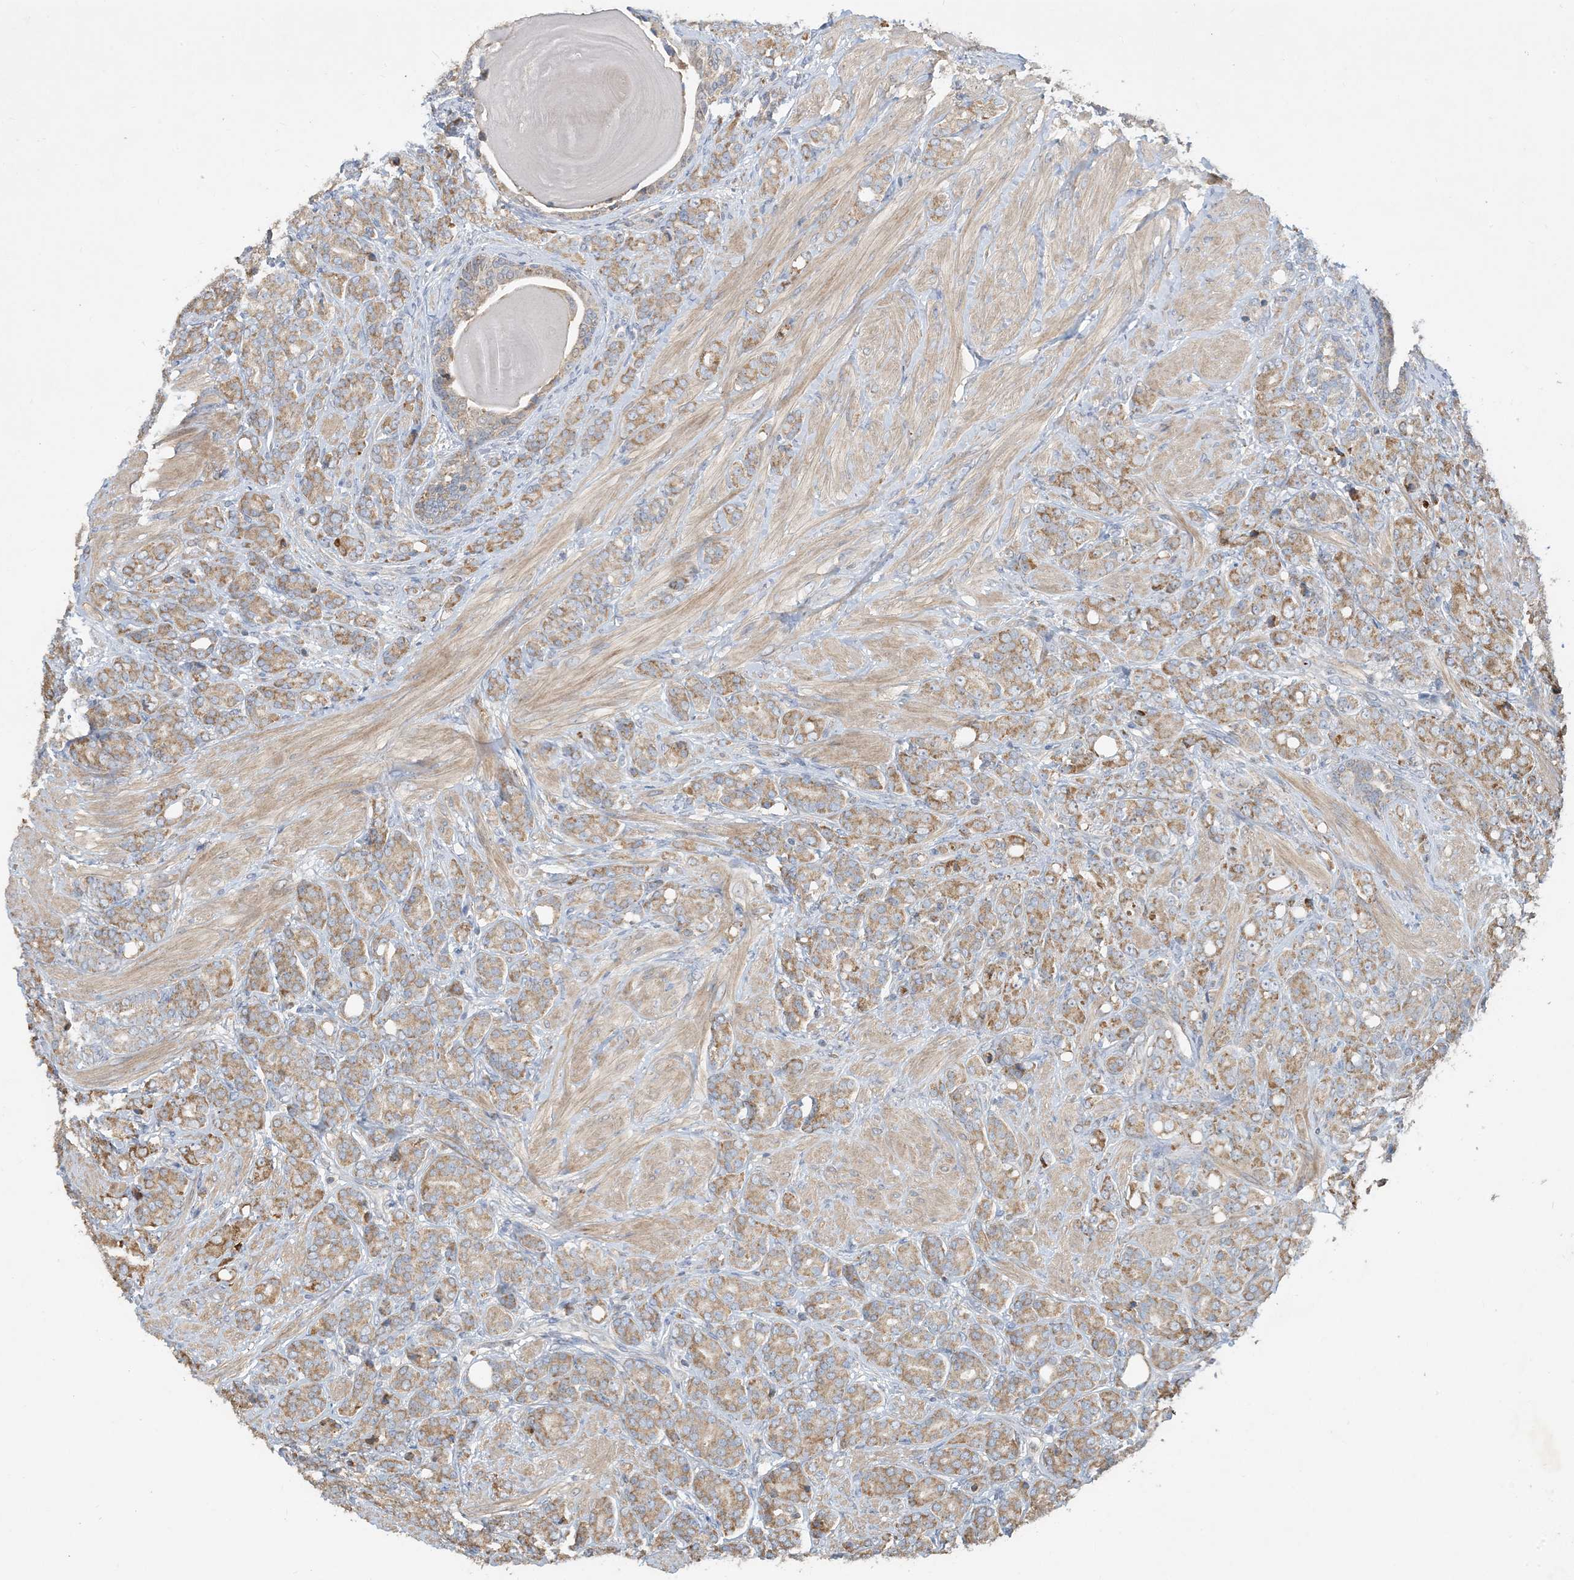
{"staining": {"intensity": "moderate", "quantity": ">75%", "location": "cytoplasmic/membranous"}, "tissue": "prostate cancer", "cell_type": "Tumor cells", "image_type": "cancer", "snomed": [{"axis": "morphology", "description": "Adenocarcinoma, High grade"}, {"axis": "topography", "description": "Prostate"}], "caption": "This image demonstrates immunohistochemistry staining of prostate cancer, with medium moderate cytoplasmic/membranous staining in about >75% of tumor cells.", "gene": "ECHDC1", "patient": {"sex": "male", "age": 62}}